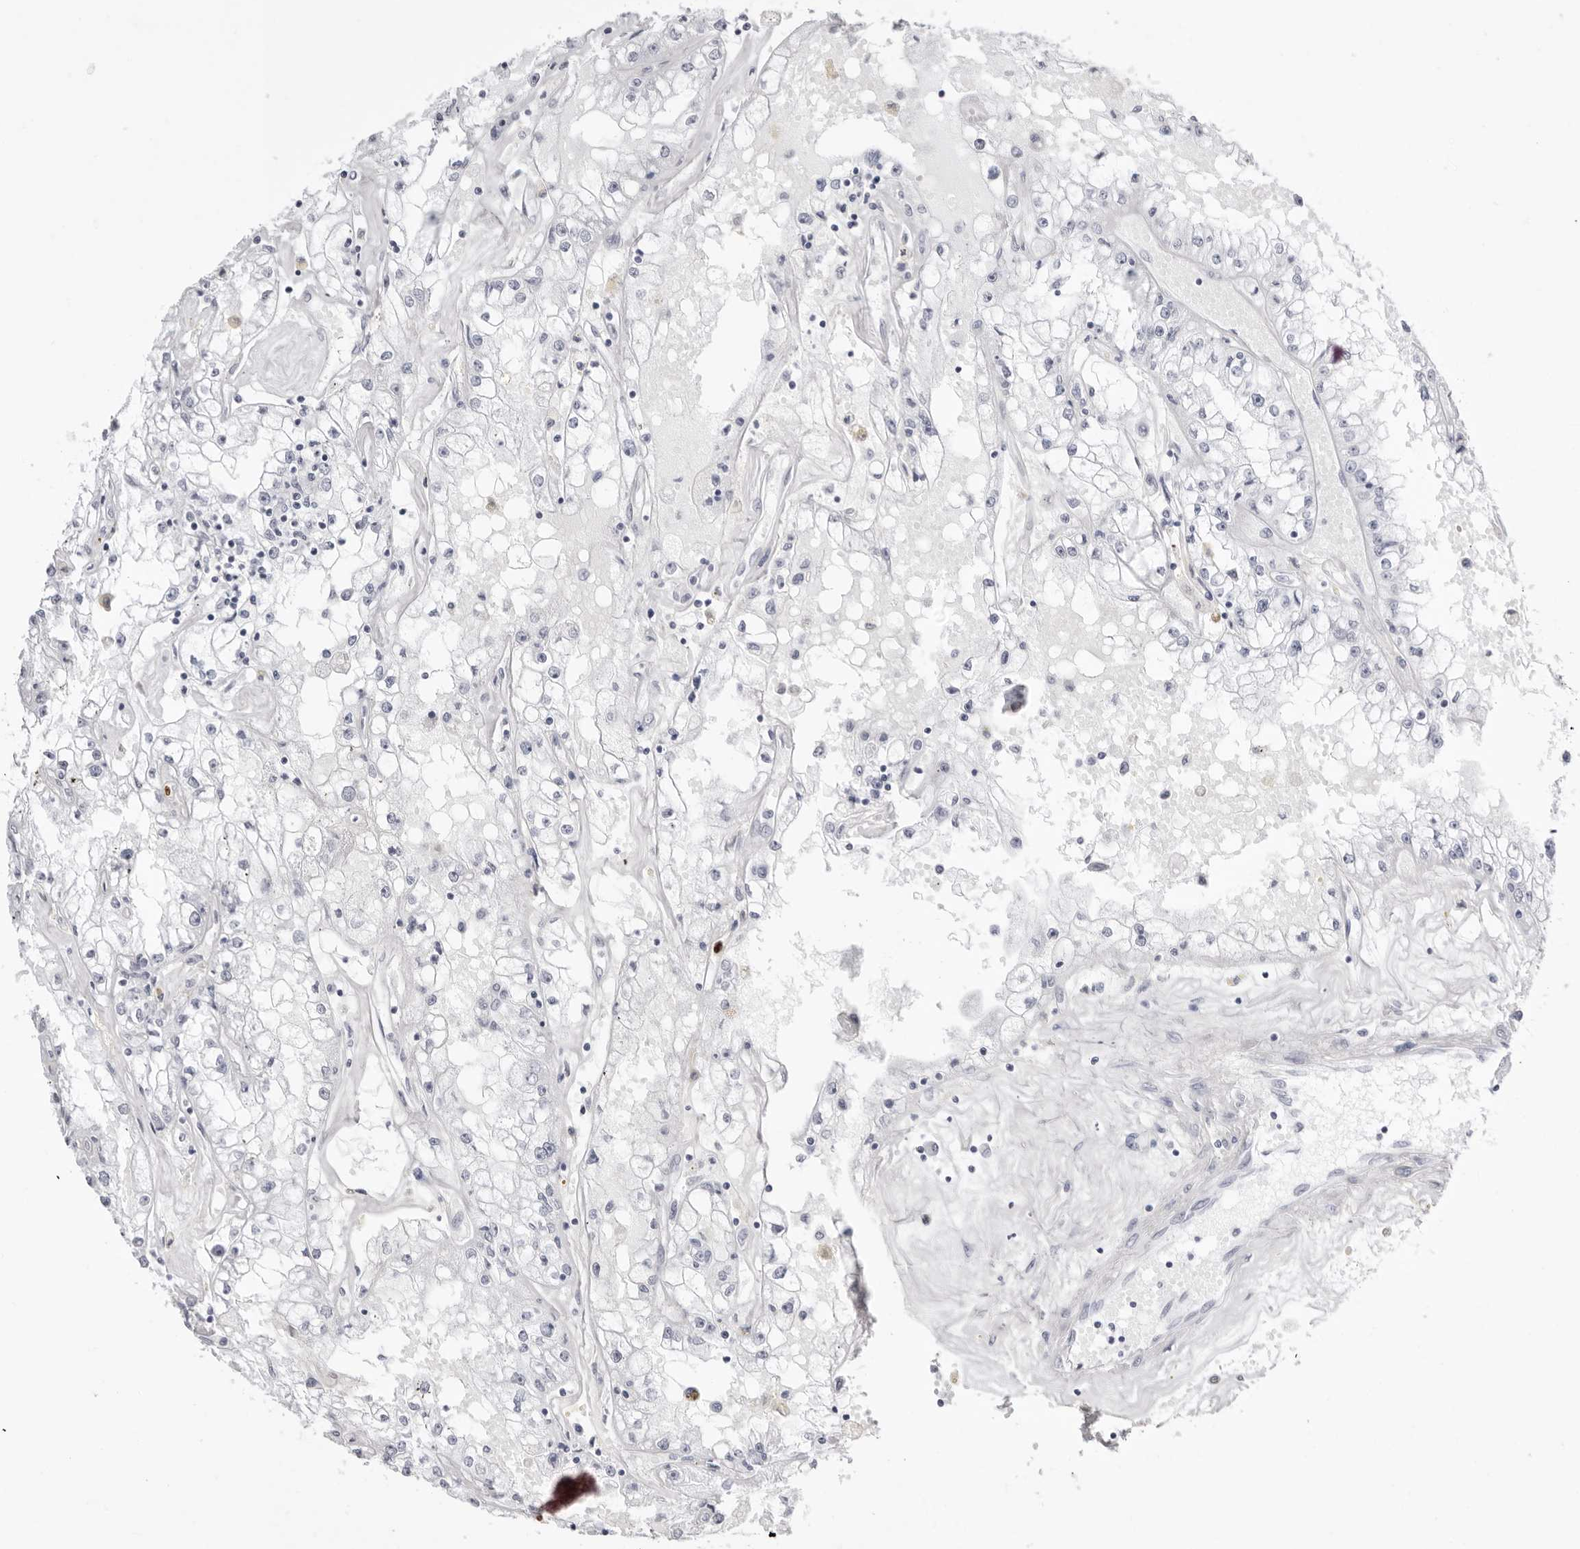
{"staining": {"intensity": "negative", "quantity": "none", "location": "none"}, "tissue": "renal cancer", "cell_type": "Tumor cells", "image_type": "cancer", "snomed": [{"axis": "morphology", "description": "Adenocarcinoma, NOS"}, {"axis": "topography", "description": "Kidney"}], "caption": "The IHC image has no significant staining in tumor cells of renal adenocarcinoma tissue.", "gene": "PPP2R5C", "patient": {"sex": "male", "age": 56}}